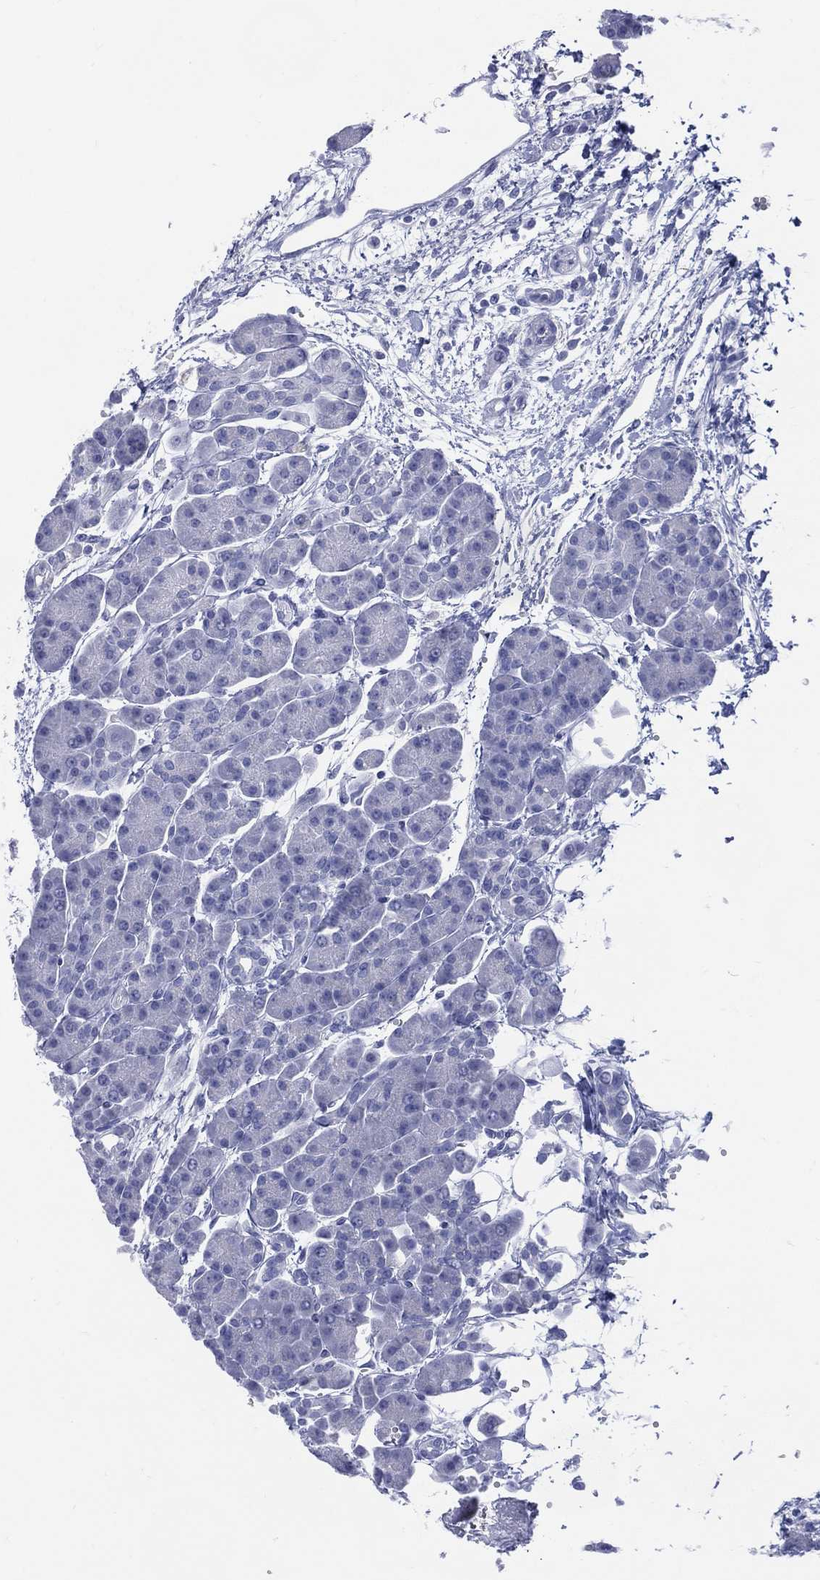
{"staining": {"intensity": "negative", "quantity": "none", "location": "none"}, "tissue": "pancreas", "cell_type": "Exocrine glandular cells", "image_type": "normal", "snomed": [{"axis": "morphology", "description": "Normal tissue, NOS"}, {"axis": "topography", "description": "Pancreas"}], "caption": "Immunohistochemistry of normal human pancreas reveals no staining in exocrine glandular cells.", "gene": "ENSG00000285953", "patient": {"sex": "female", "age": 63}}